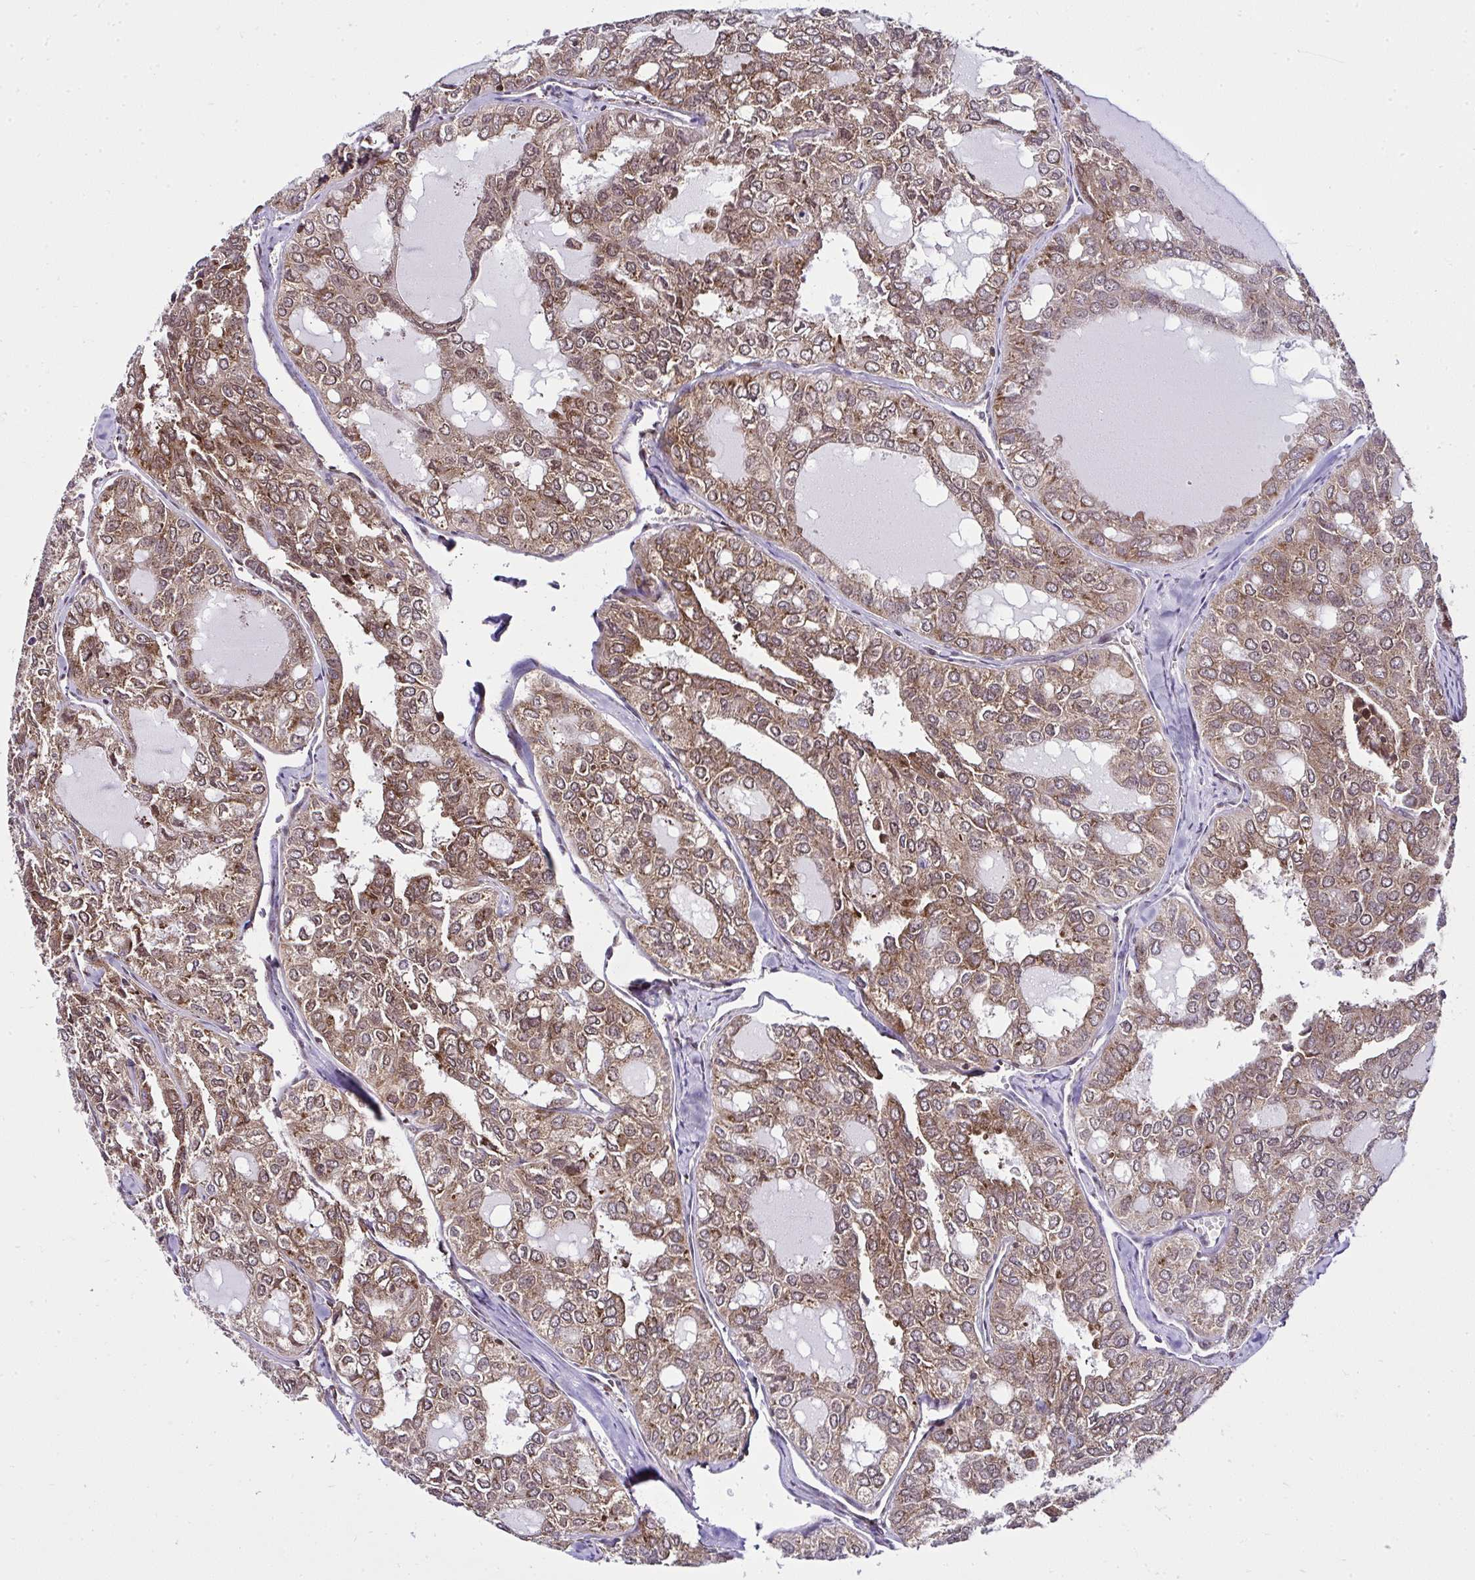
{"staining": {"intensity": "moderate", "quantity": ">75%", "location": "cytoplasmic/membranous"}, "tissue": "thyroid cancer", "cell_type": "Tumor cells", "image_type": "cancer", "snomed": [{"axis": "morphology", "description": "Follicular adenoma carcinoma, NOS"}, {"axis": "topography", "description": "Thyroid gland"}], "caption": "Immunohistochemistry (IHC) image of neoplastic tissue: human follicular adenoma carcinoma (thyroid) stained using immunohistochemistry (IHC) shows medium levels of moderate protein expression localized specifically in the cytoplasmic/membranous of tumor cells, appearing as a cytoplasmic/membranous brown color.", "gene": "RPS7", "patient": {"sex": "male", "age": 75}}